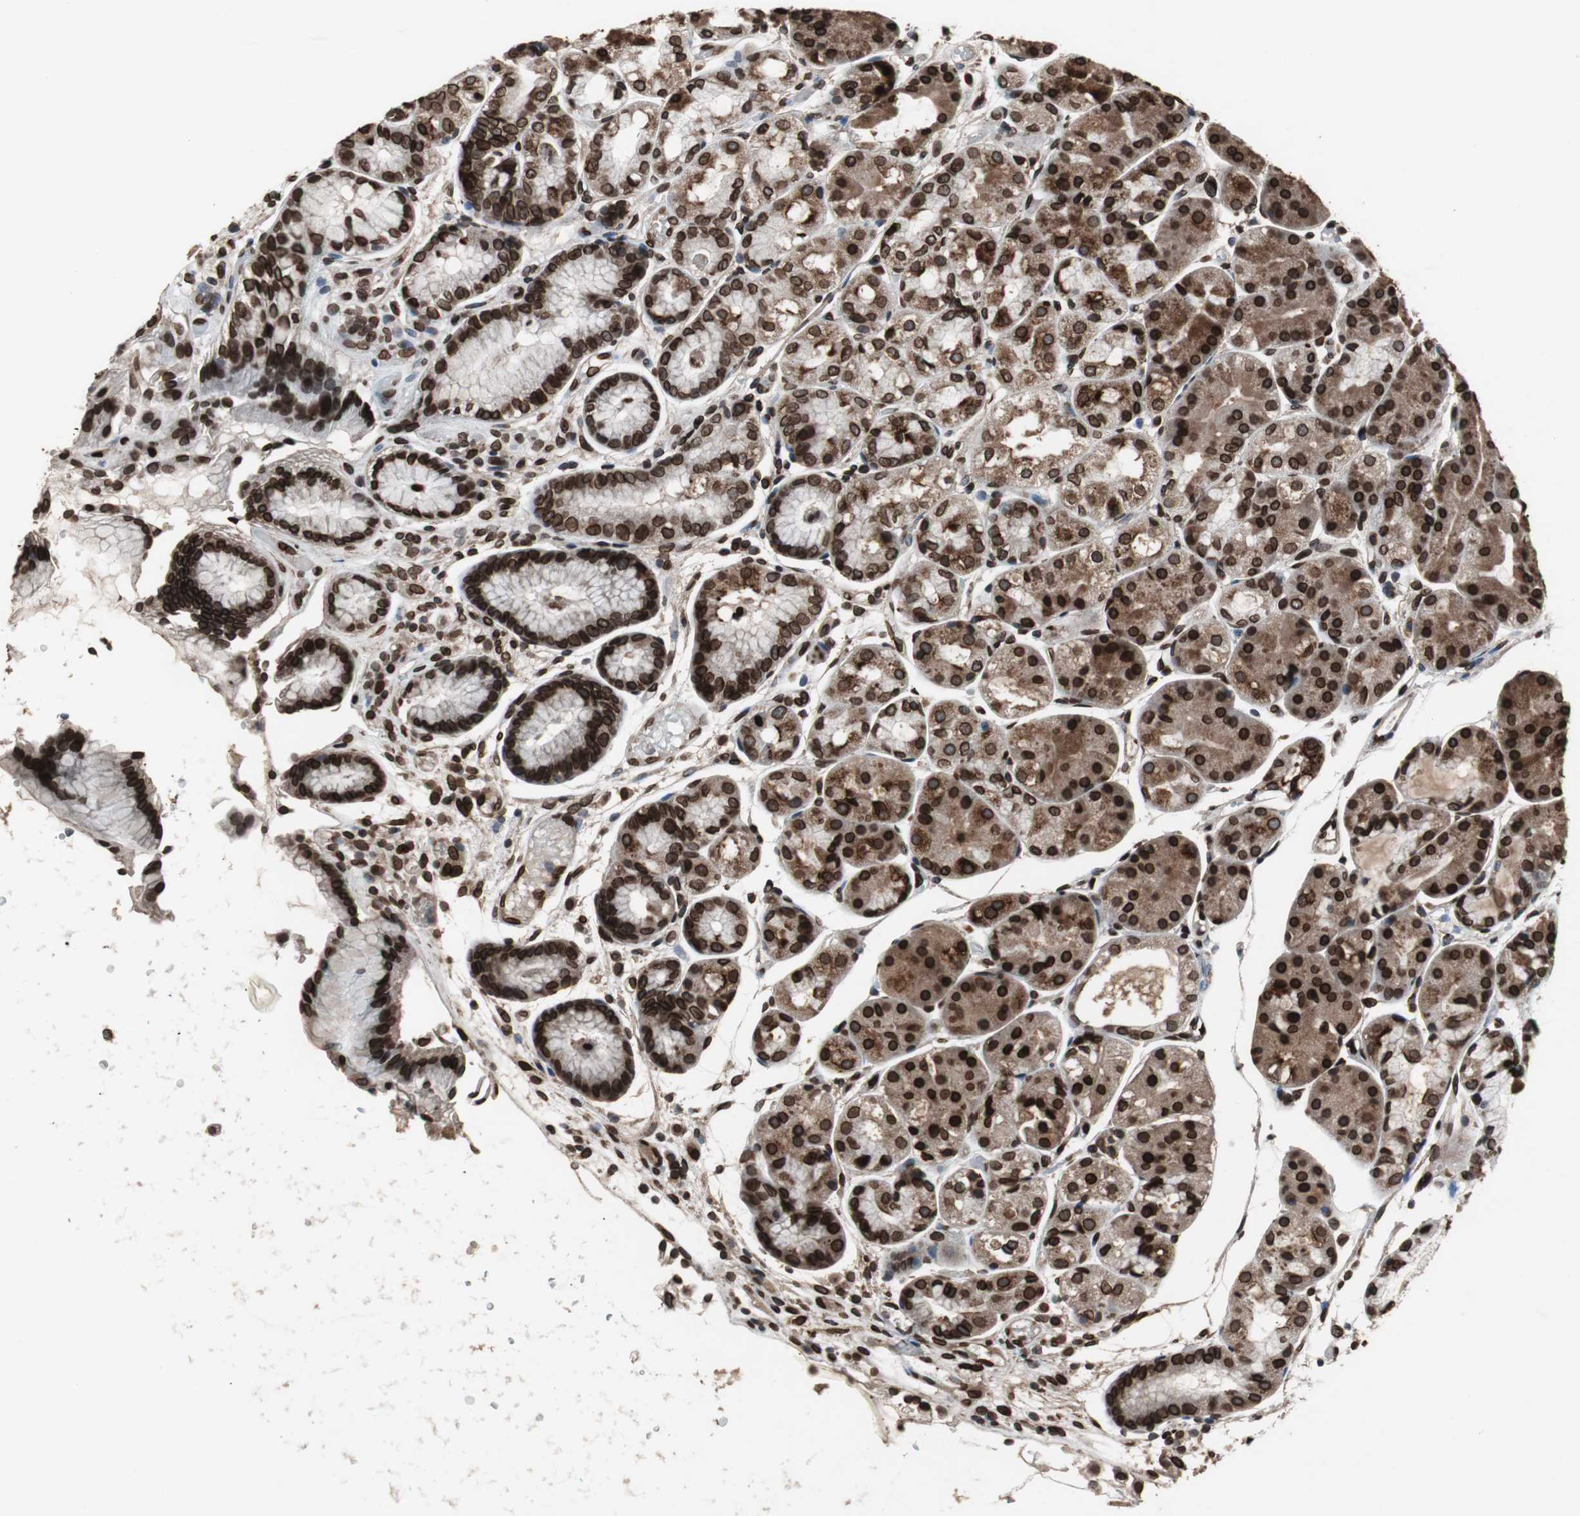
{"staining": {"intensity": "strong", "quantity": ">75%", "location": "cytoplasmic/membranous,nuclear"}, "tissue": "stomach", "cell_type": "Glandular cells", "image_type": "normal", "snomed": [{"axis": "morphology", "description": "Normal tissue, NOS"}, {"axis": "topography", "description": "Stomach, upper"}], "caption": "Glandular cells demonstrate high levels of strong cytoplasmic/membranous,nuclear staining in about >75% of cells in benign stomach.", "gene": "LMNA", "patient": {"sex": "male", "age": 72}}